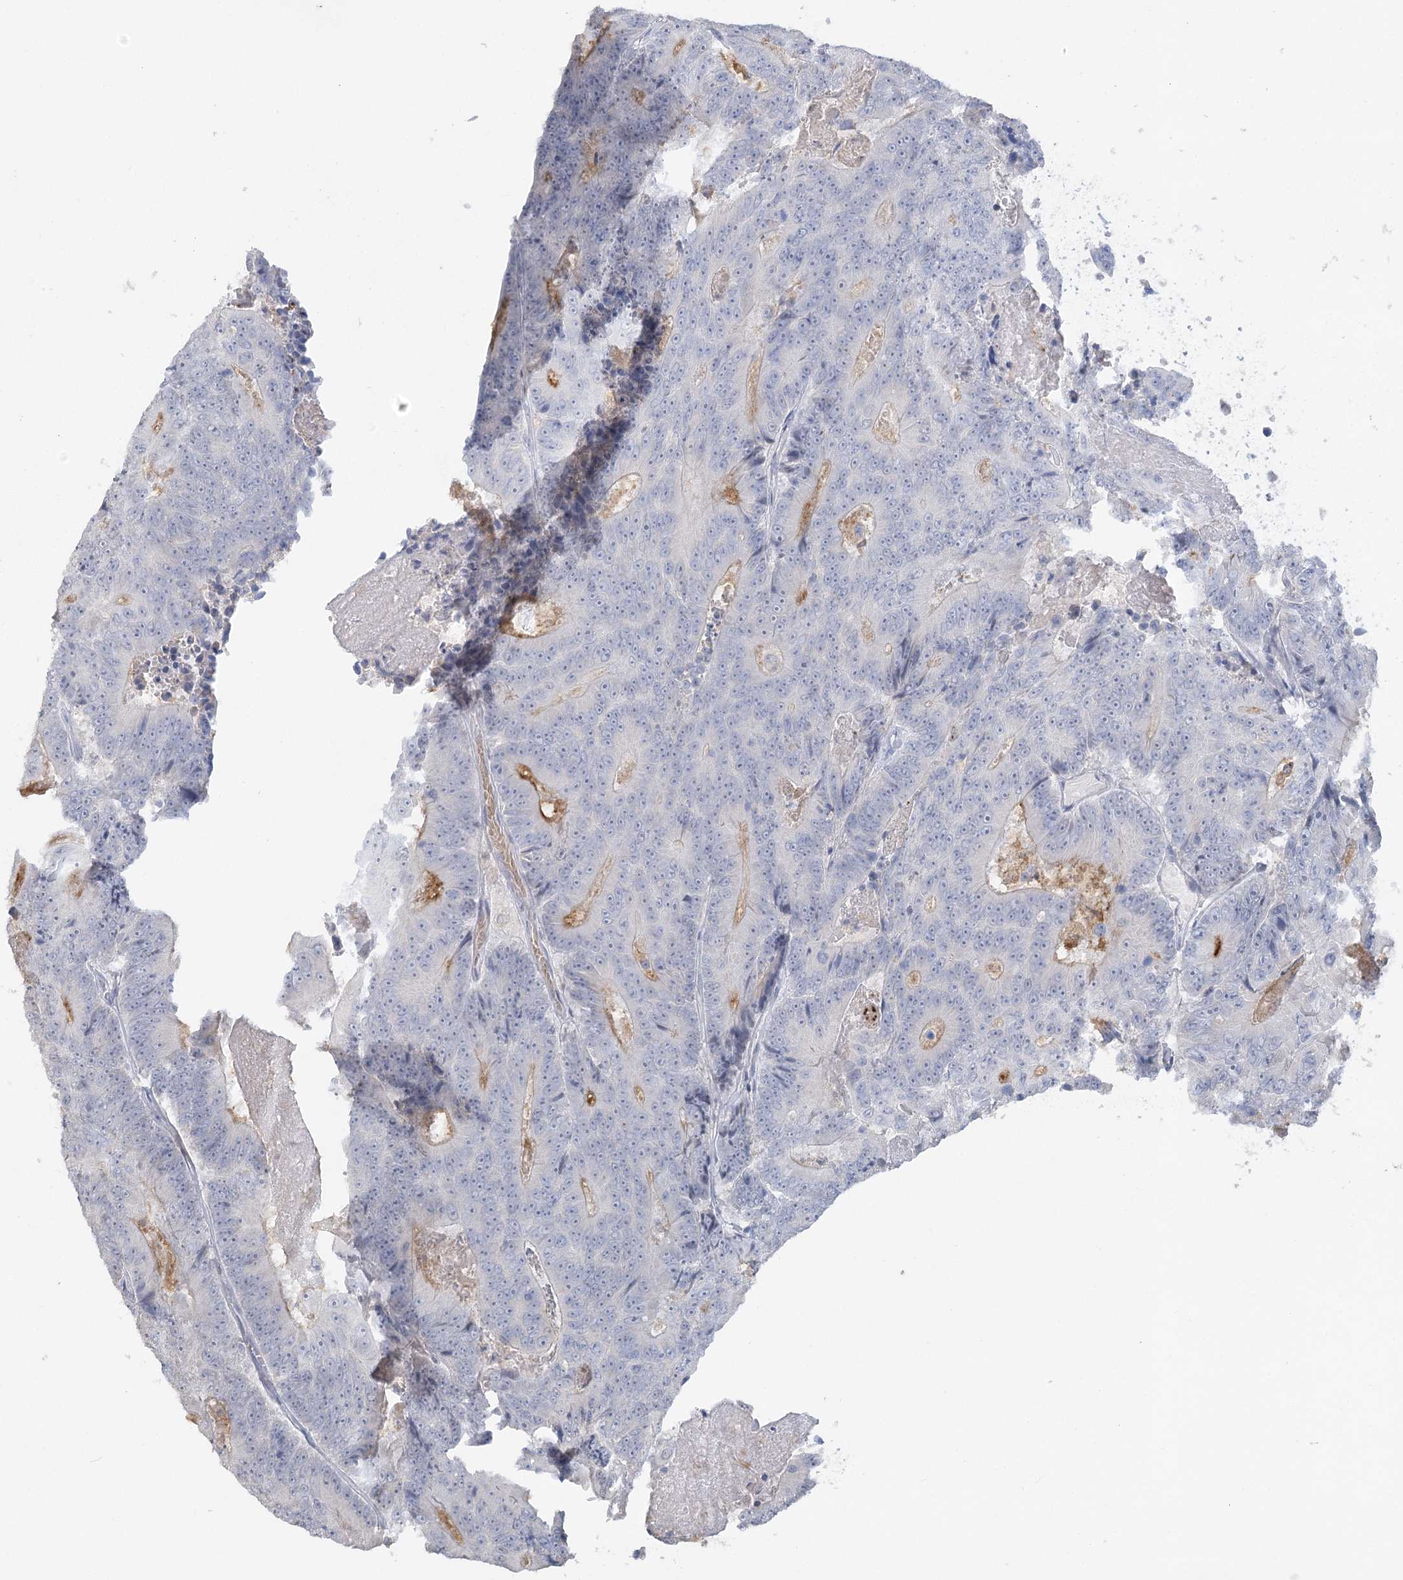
{"staining": {"intensity": "weak", "quantity": "<25%", "location": "cytoplasmic/membranous"}, "tissue": "colorectal cancer", "cell_type": "Tumor cells", "image_type": "cancer", "snomed": [{"axis": "morphology", "description": "Adenocarcinoma, NOS"}, {"axis": "topography", "description": "Colon"}], "caption": "Tumor cells are negative for protein expression in human colorectal adenocarcinoma.", "gene": "TRAF3IP1", "patient": {"sex": "male", "age": 83}}